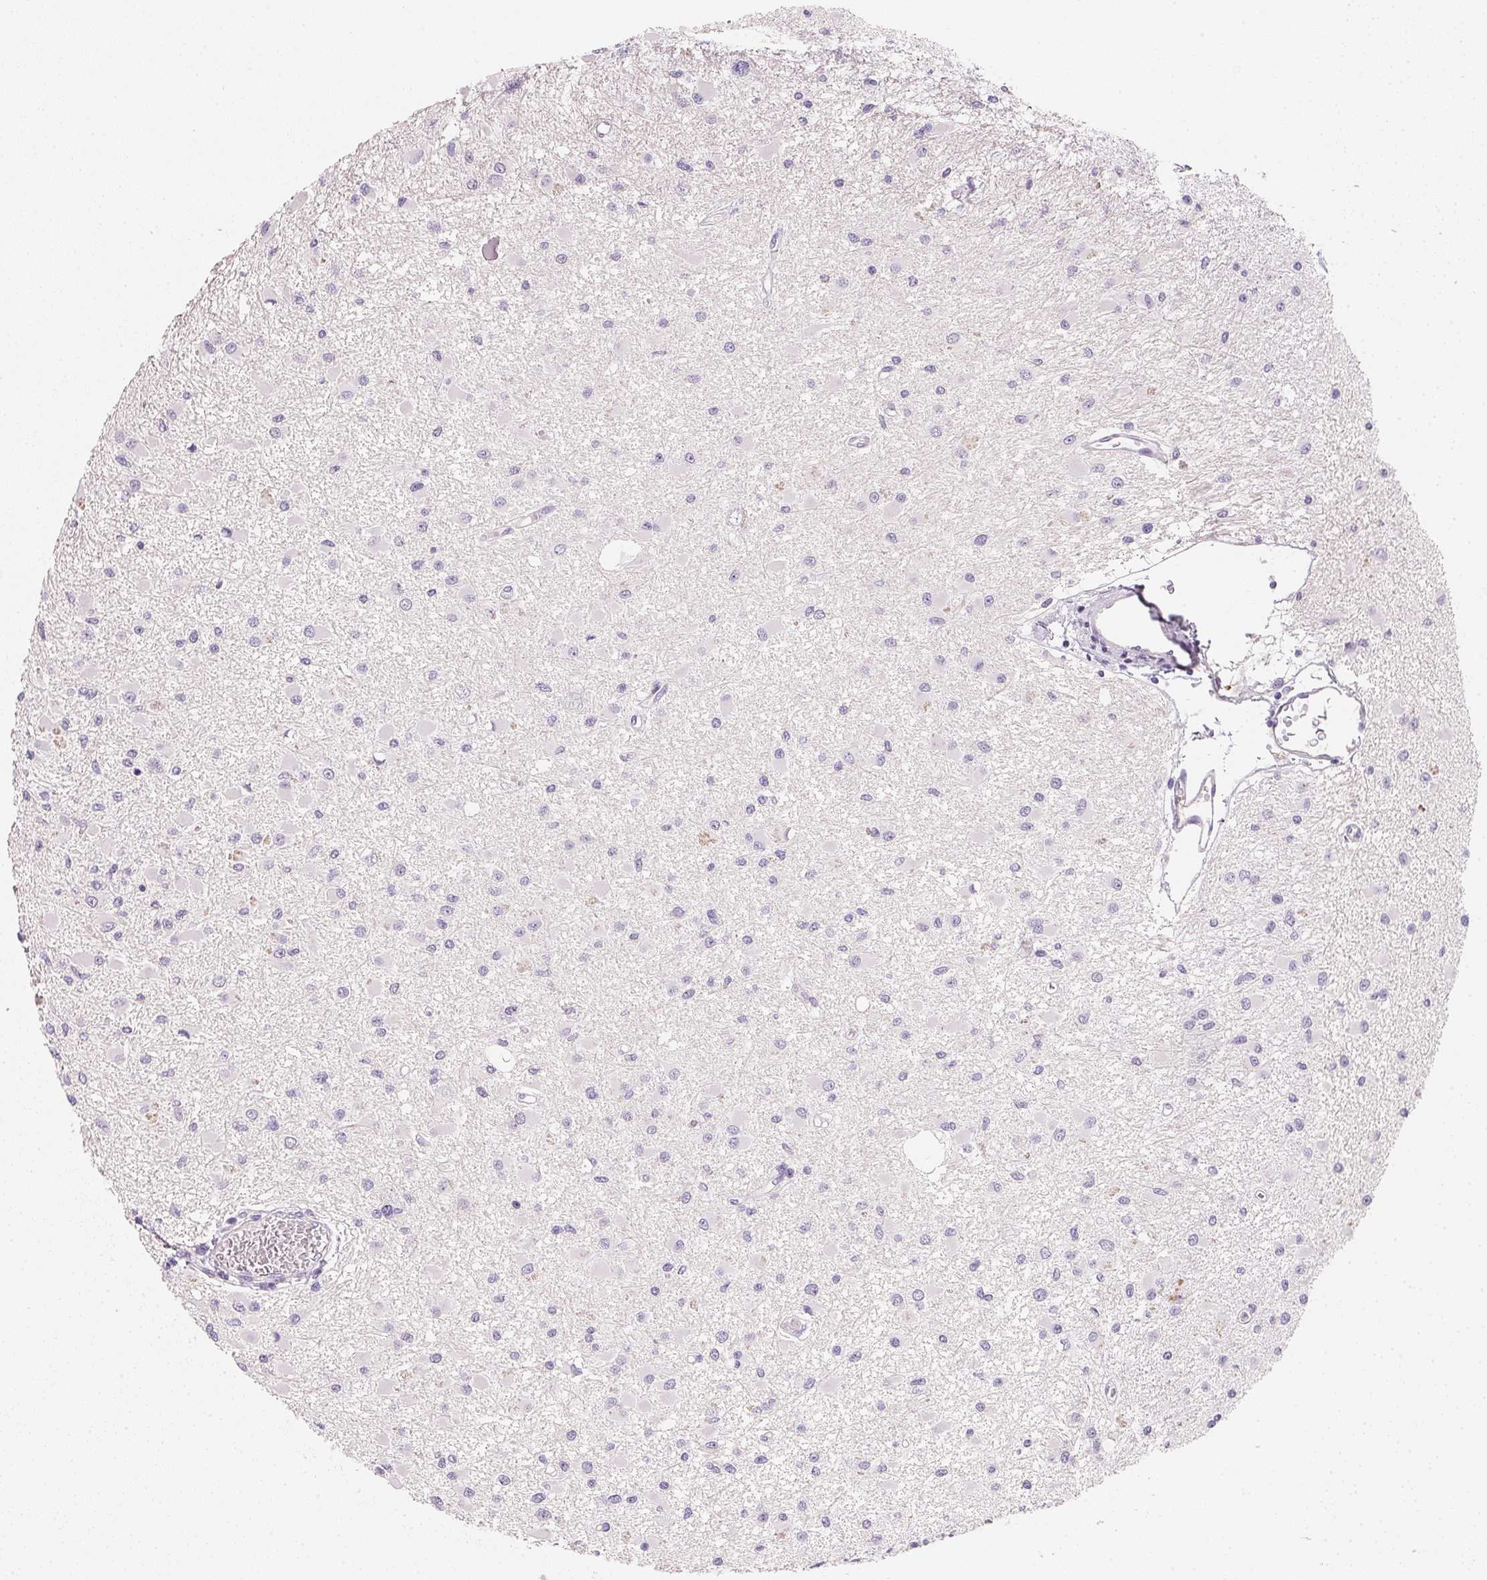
{"staining": {"intensity": "negative", "quantity": "none", "location": "none"}, "tissue": "glioma", "cell_type": "Tumor cells", "image_type": "cancer", "snomed": [{"axis": "morphology", "description": "Glioma, malignant, High grade"}, {"axis": "topography", "description": "Brain"}], "caption": "Immunohistochemistry (IHC) photomicrograph of human malignant glioma (high-grade) stained for a protein (brown), which demonstrates no expression in tumor cells.", "gene": "ACP3", "patient": {"sex": "male", "age": 54}}